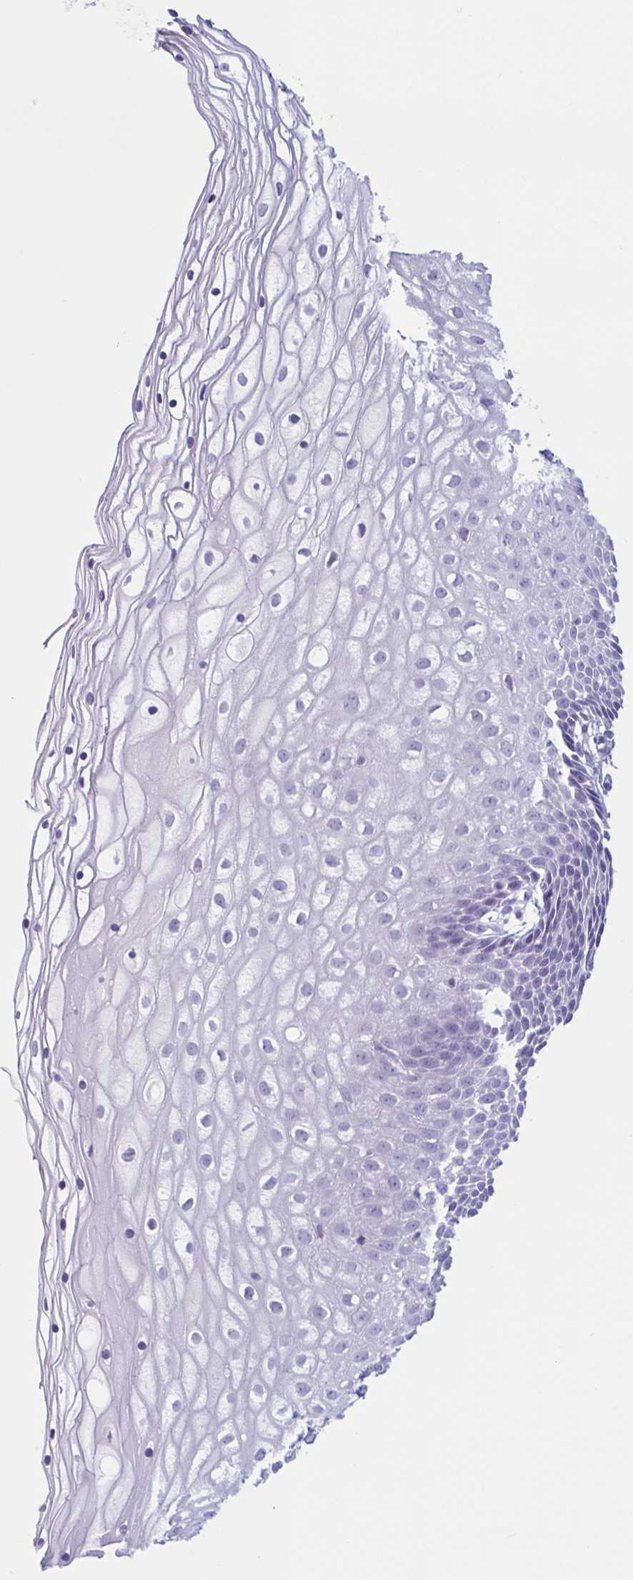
{"staining": {"intensity": "negative", "quantity": "none", "location": "none"}, "tissue": "cervix", "cell_type": "Glandular cells", "image_type": "normal", "snomed": [{"axis": "morphology", "description": "Normal tissue, NOS"}, {"axis": "topography", "description": "Cervix"}], "caption": "DAB (3,3'-diaminobenzidine) immunohistochemical staining of normal human cervix exhibits no significant positivity in glandular cells.", "gene": "XCL1", "patient": {"sex": "female", "age": 36}}